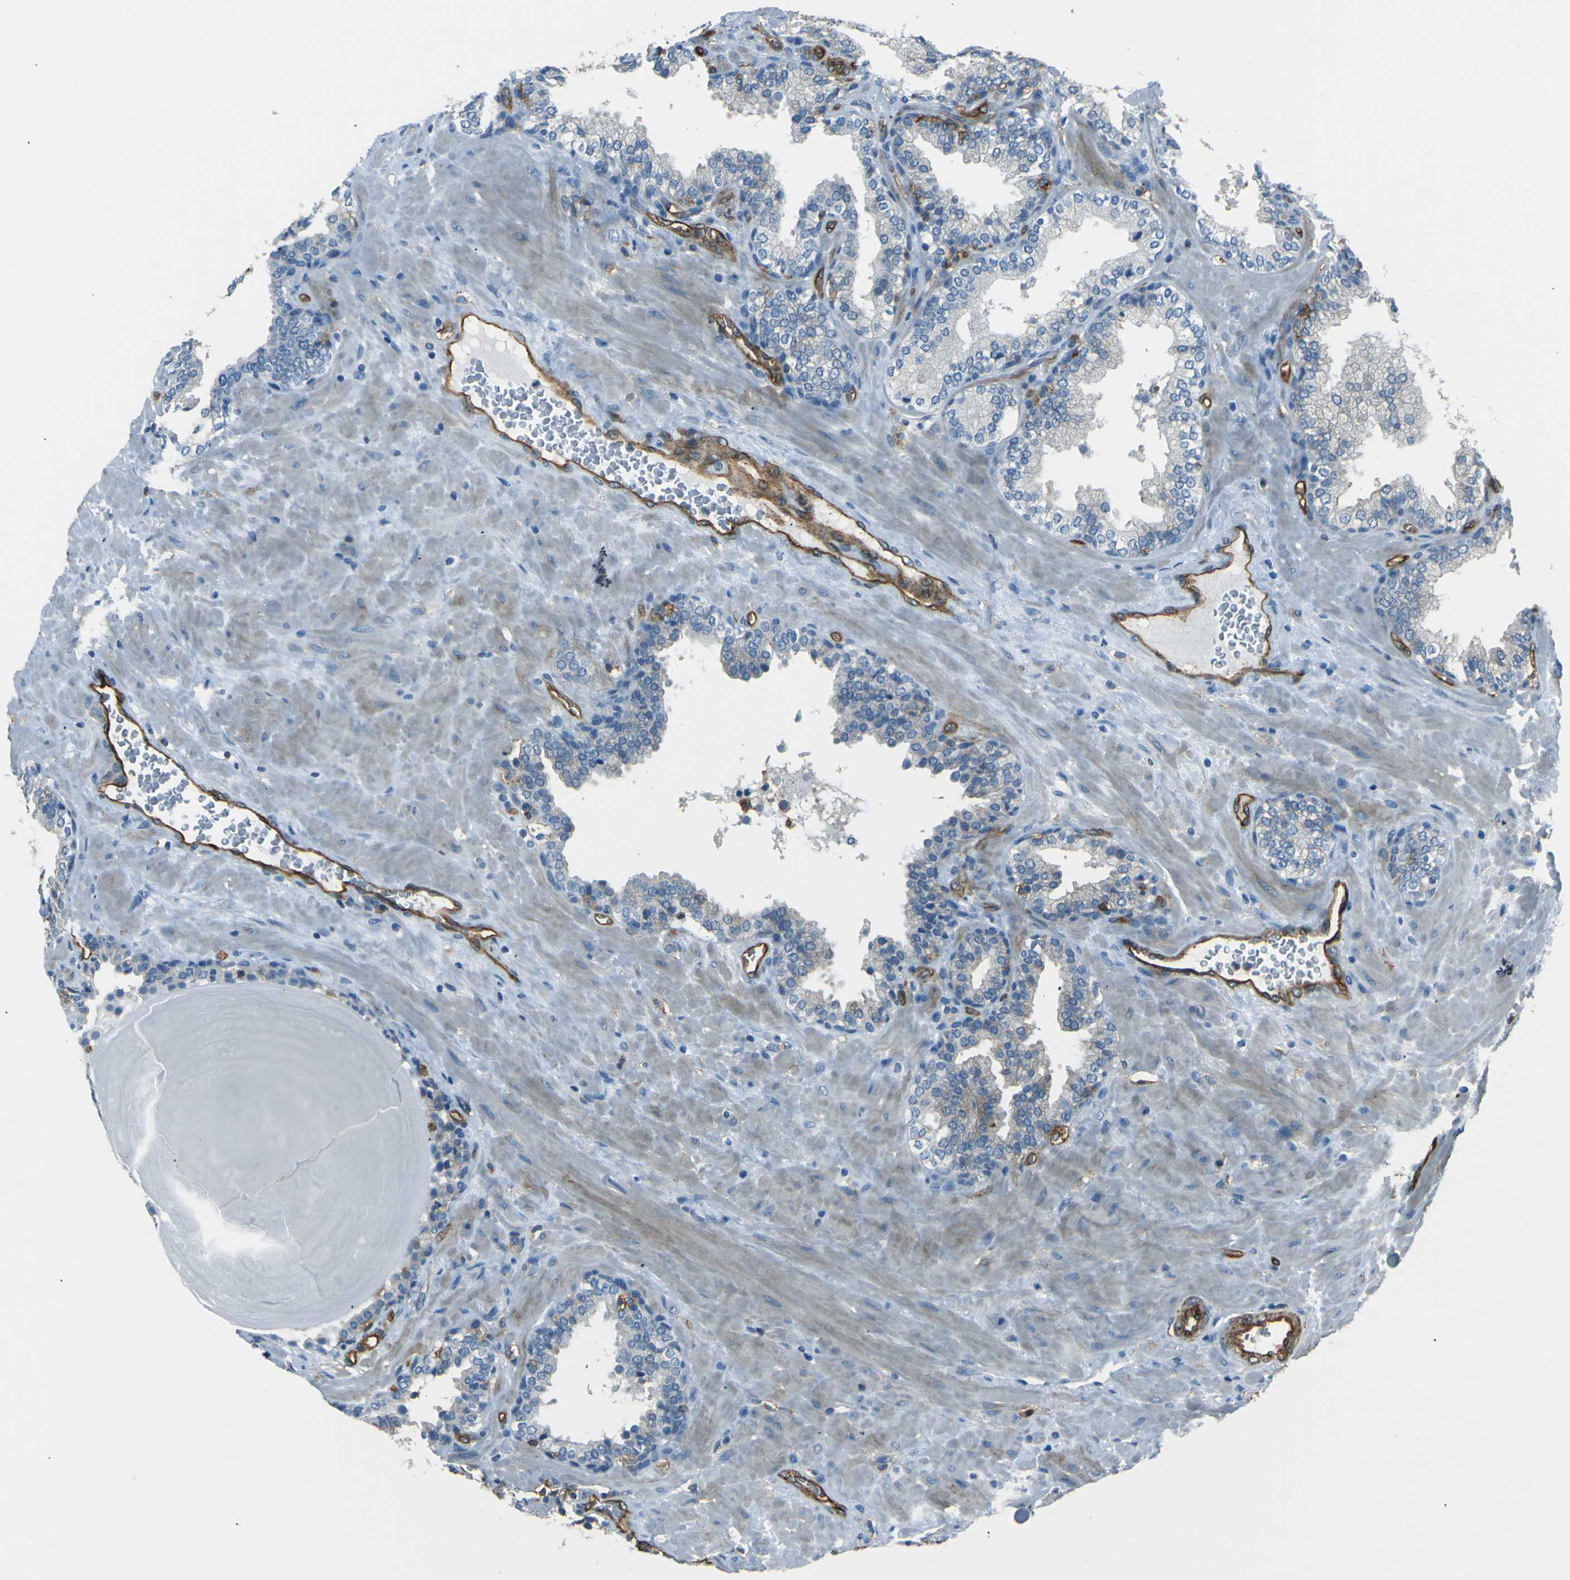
{"staining": {"intensity": "negative", "quantity": "none", "location": "none"}, "tissue": "prostate", "cell_type": "Glandular cells", "image_type": "normal", "snomed": [{"axis": "morphology", "description": "Normal tissue, NOS"}, {"axis": "topography", "description": "Prostate"}], "caption": "This is an immunohistochemistry image of normal prostate. There is no expression in glandular cells.", "gene": "ENTPD1", "patient": {"sex": "male", "age": 51}}